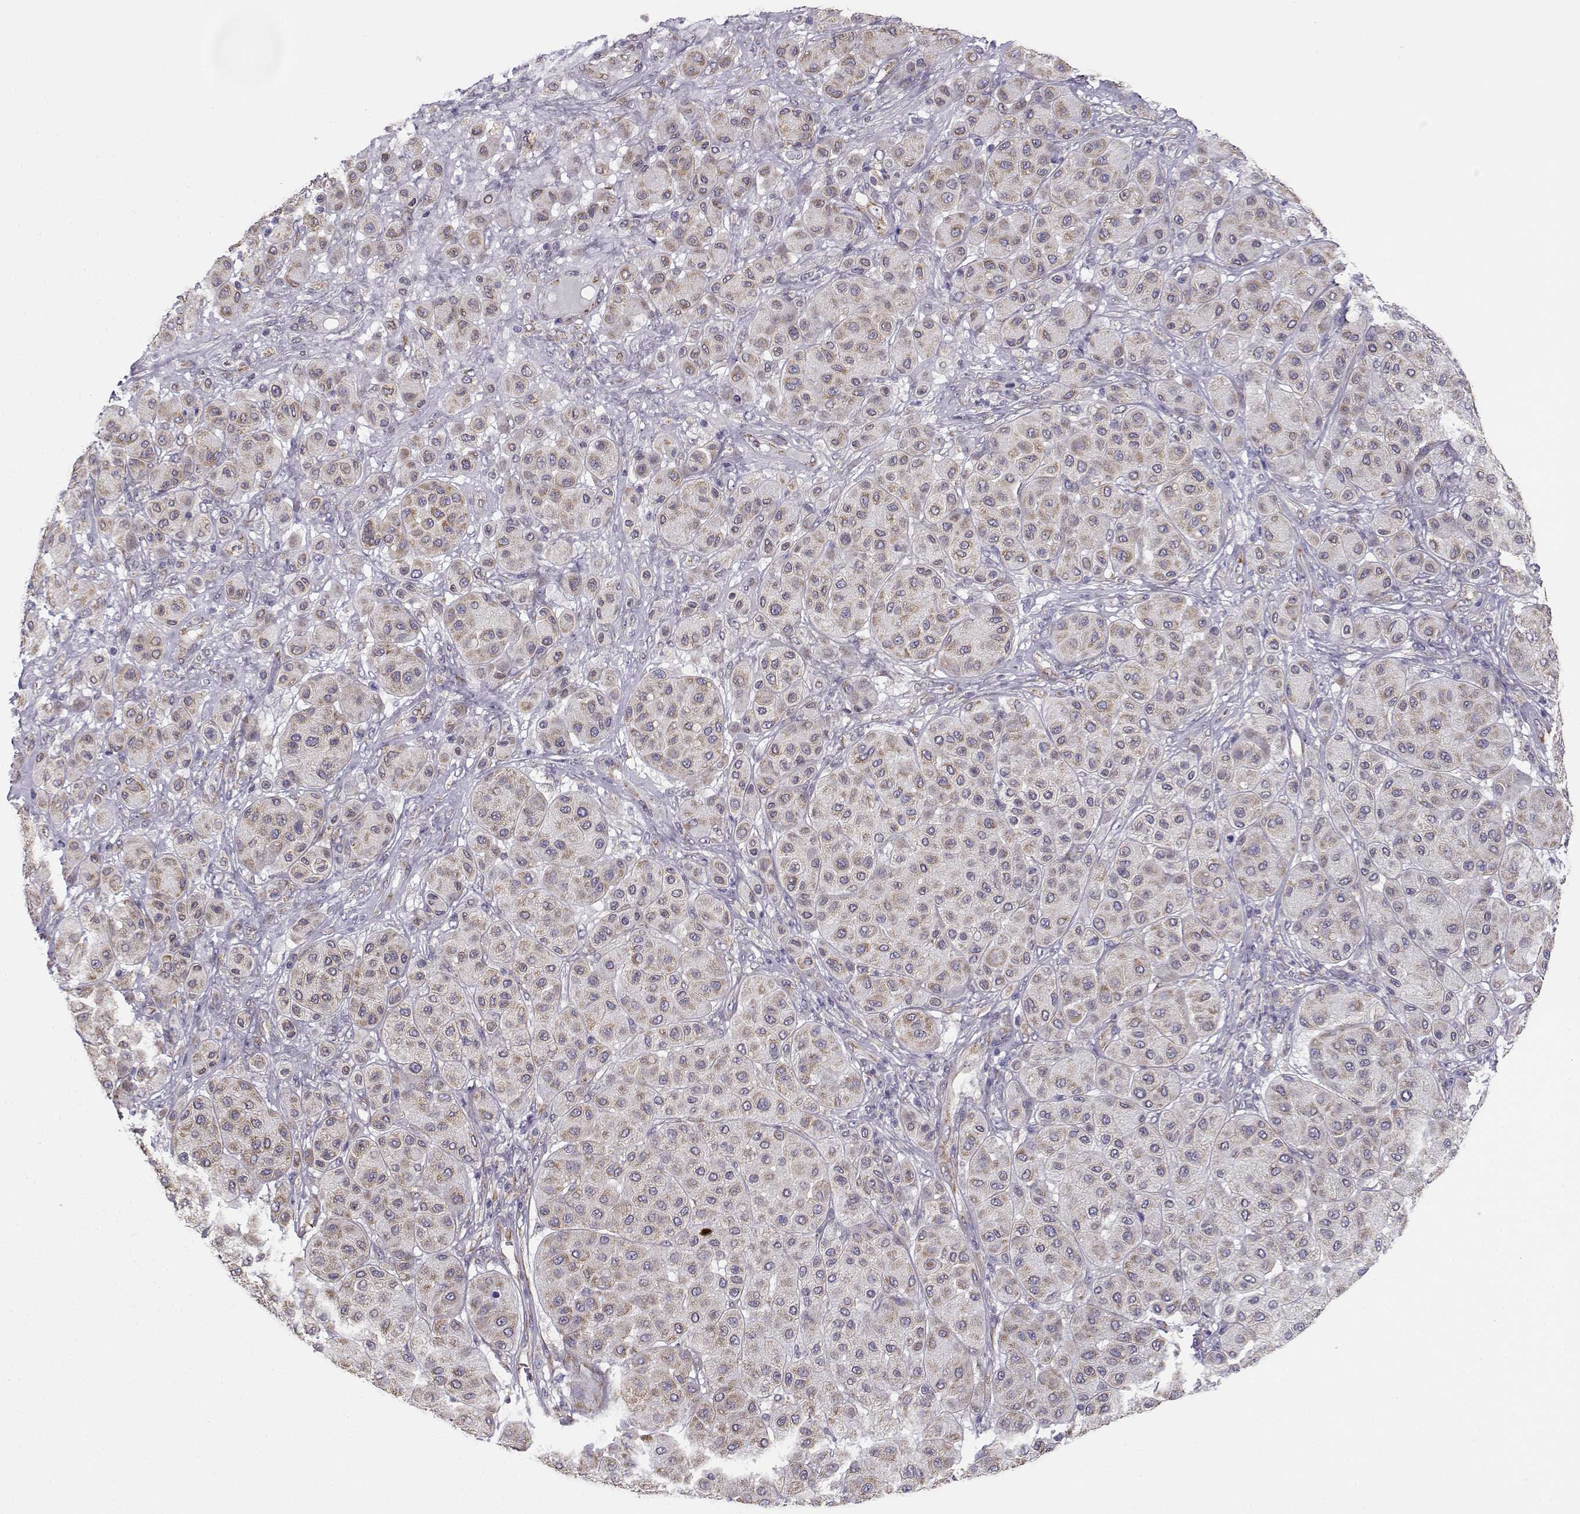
{"staining": {"intensity": "weak", "quantity": ">75%", "location": "cytoplasmic/membranous"}, "tissue": "melanoma", "cell_type": "Tumor cells", "image_type": "cancer", "snomed": [{"axis": "morphology", "description": "Malignant melanoma, Metastatic site"}, {"axis": "topography", "description": "Smooth muscle"}], "caption": "Immunohistochemistry histopathology image of human melanoma stained for a protein (brown), which reveals low levels of weak cytoplasmic/membranous positivity in about >75% of tumor cells.", "gene": "BEND6", "patient": {"sex": "male", "age": 41}}